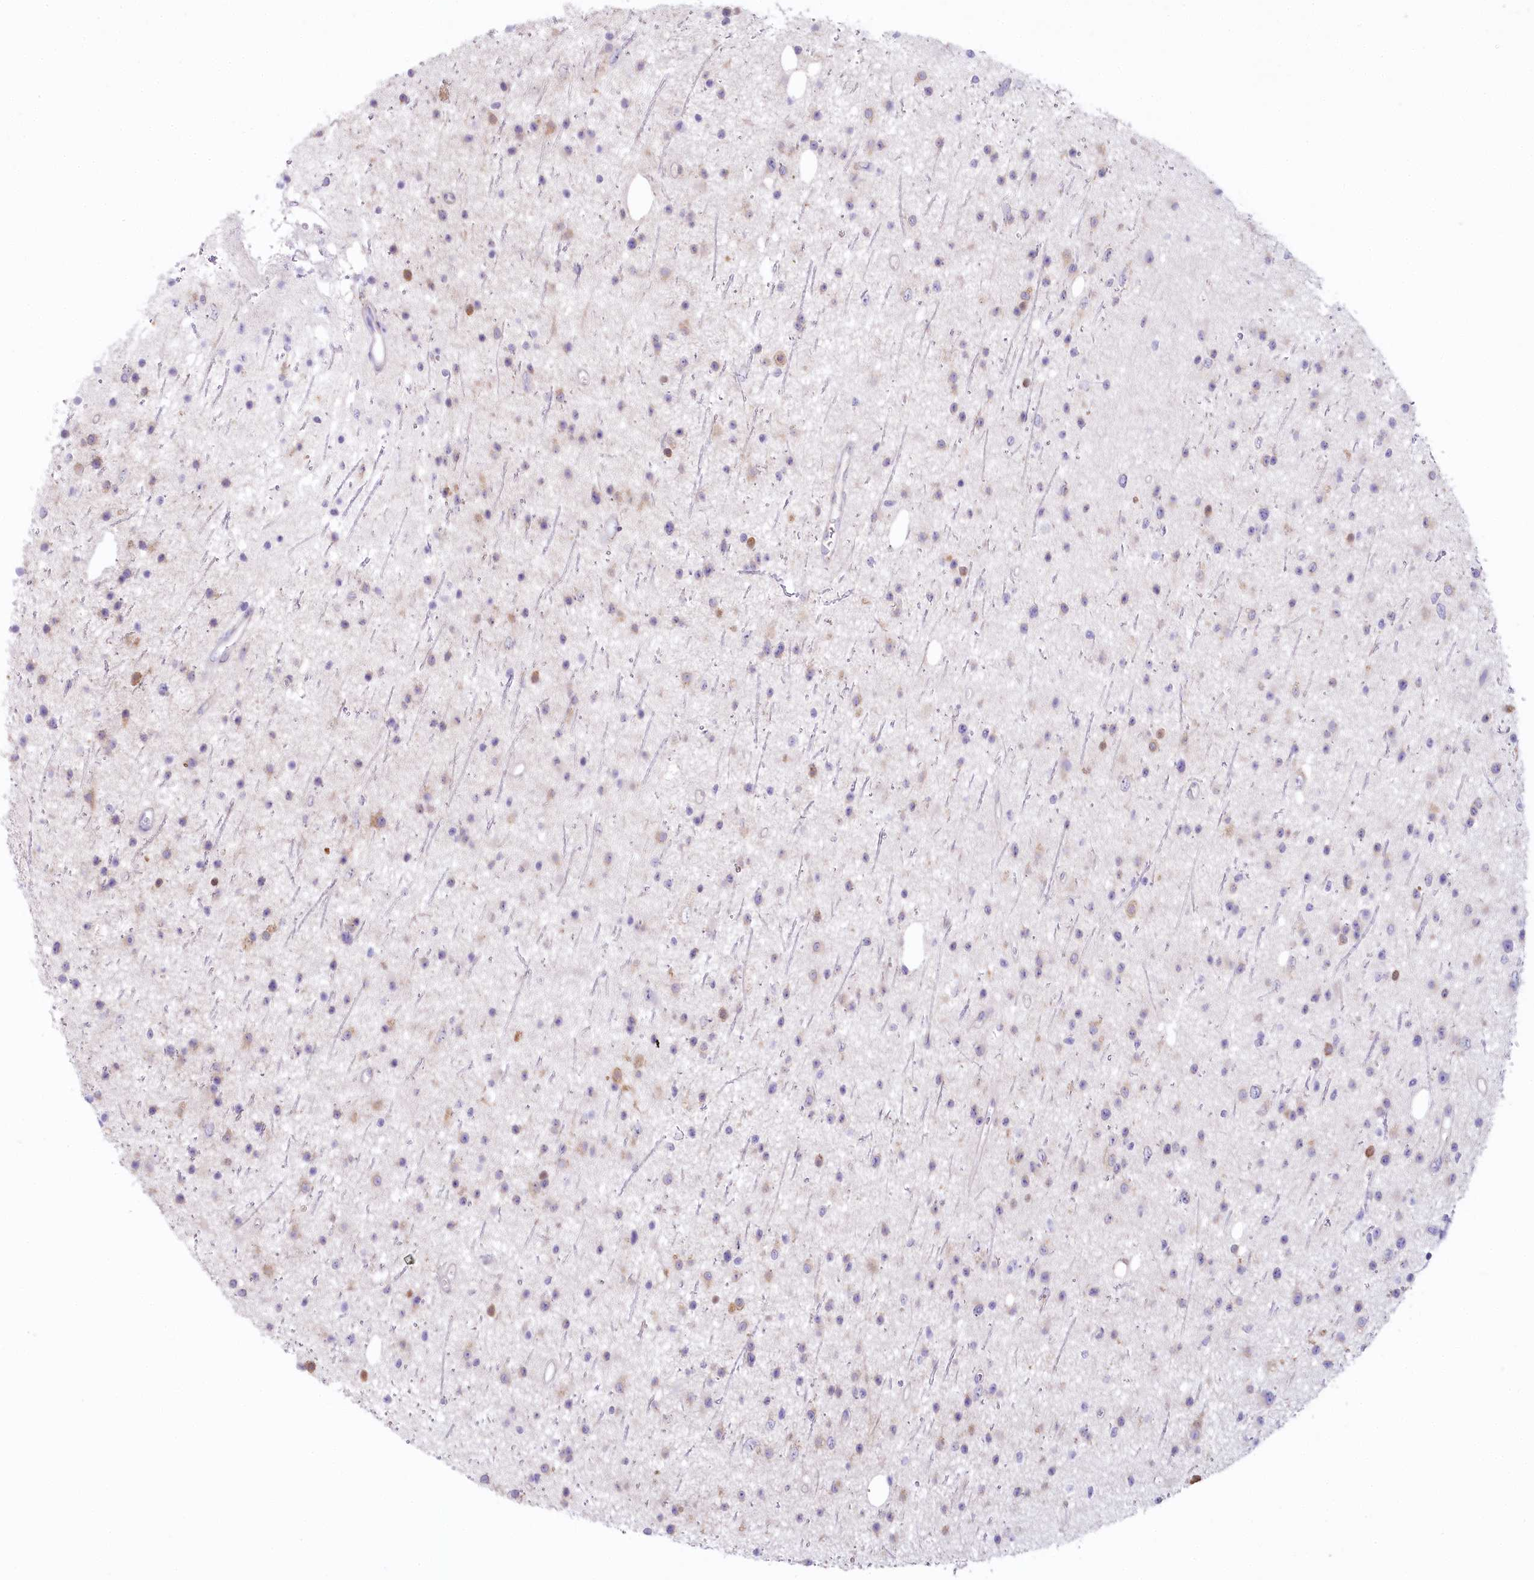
{"staining": {"intensity": "weak", "quantity": "<25%", "location": "cytoplasmic/membranous"}, "tissue": "glioma", "cell_type": "Tumor cells", "image_type": "cancer", "snomed": [{"axis": "morphology", "description": "Glioma, malignant, Low grade"}, {"axis": "topography", "description": "Cerebral cortex"}], "caption": "Human glioma stained for a protein using immunohistochemistry demonstrates no positivity in tumor cells.", "gene": "MYOZ1", "patient": {"sex": "female", "age": 39}}